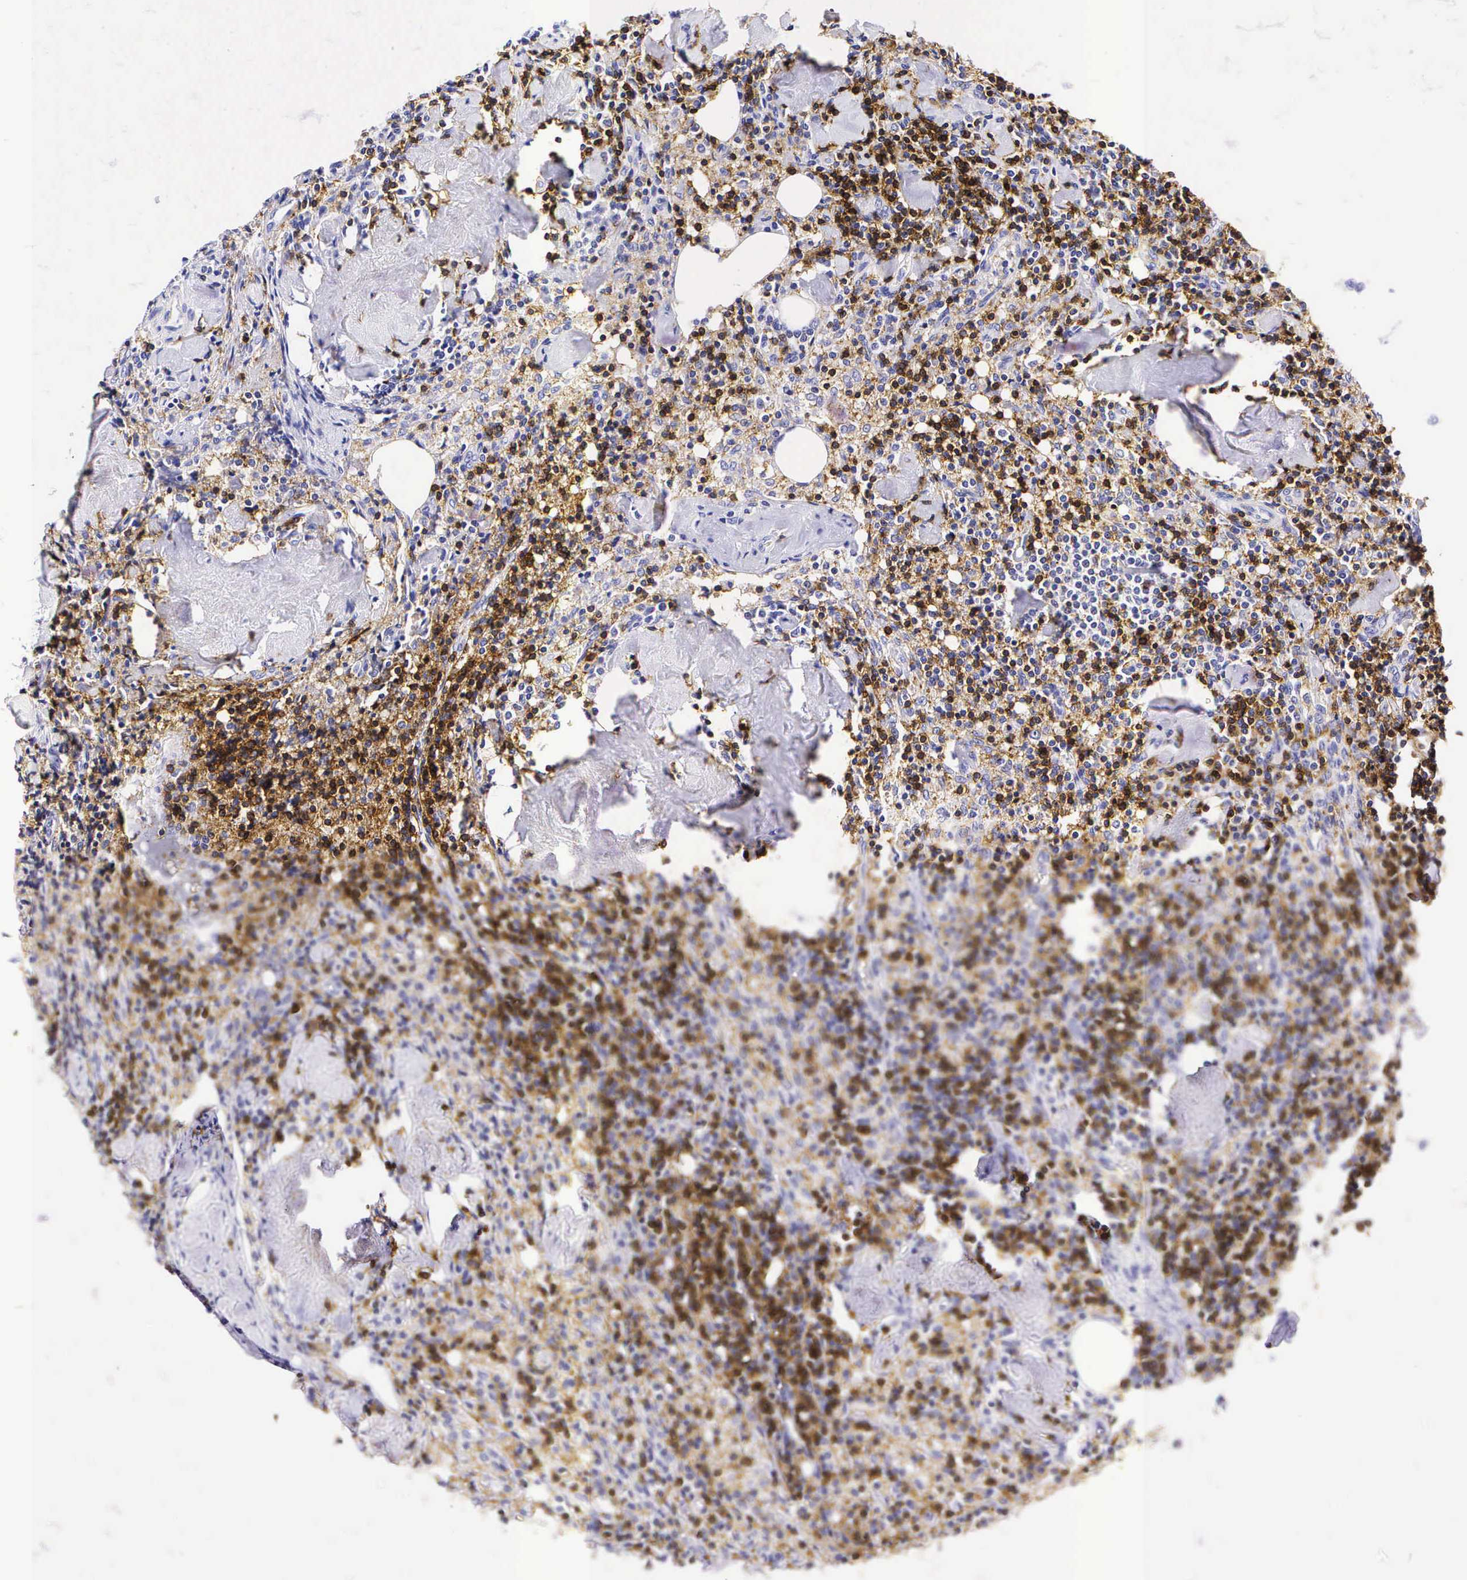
{"staining": {"intensity": "negative", "quantity": "none", "location": "none"}, "tissue": "lymph node", "cell_type": "Germinal center cells", "image_type": "normal", "snomed": [{"axis": "morphology", "description": "Normal tissue, NOS"}, {"axis": "topography", "description": "Lymph node"}], "caption": "Immunohistochemical staining of normal human lymph node shows no significant expression in germinal center cells.", "gene": "CD3E", "patient": {"sex": "male", "age": 67}}